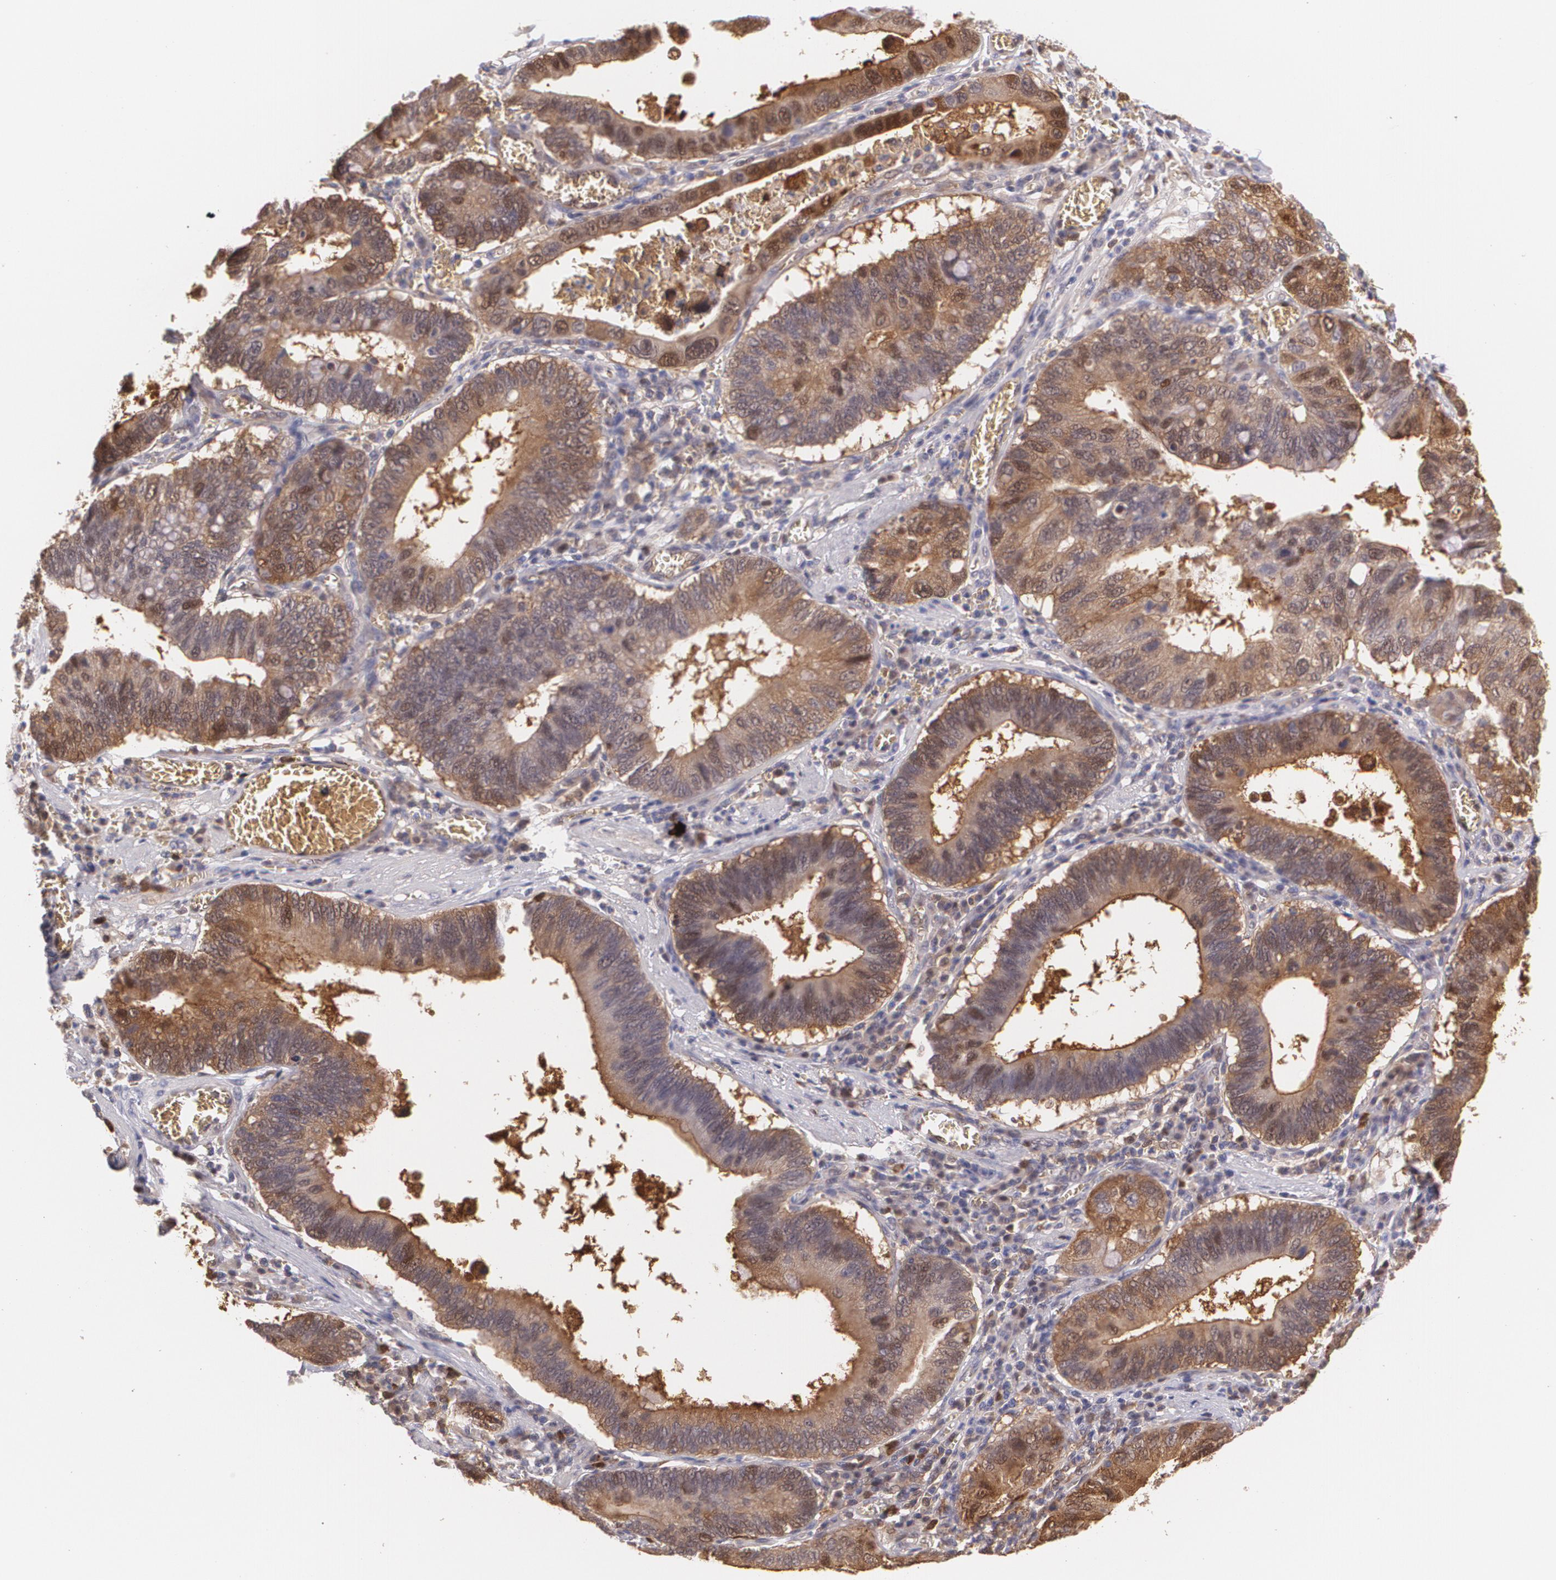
{"staining": {"intensity": "strong", "quantity": ">75%", "location": "cytoplasmic/membranous,nuclear"}, "tissue": "stomach cancer", "cell_type": "Tumor cells", "image_type": "cancer", "snomed": [{"axis": "morphology", "description": "Adenocarcinoma, NOS"}, {"axis": "topography", "description": "Stomach"}, {"axis": "topography", "description": "Gastric cardia"}], "caption": "IHC staining of adenocarcinoma (stomach), which displays high levels of strong cytoplasmic/membranous and nuclear staining in approximately >75% of tumor cells indicating strong cytoplasmic/membranous and nuclear protein positivity. The staining was performed using DAB (brown) for protein detection and nuclei were counterstained in hematoxylin (blue).", "gene": "HSPH1", "patient": {"sex": "male", "age": 59}}